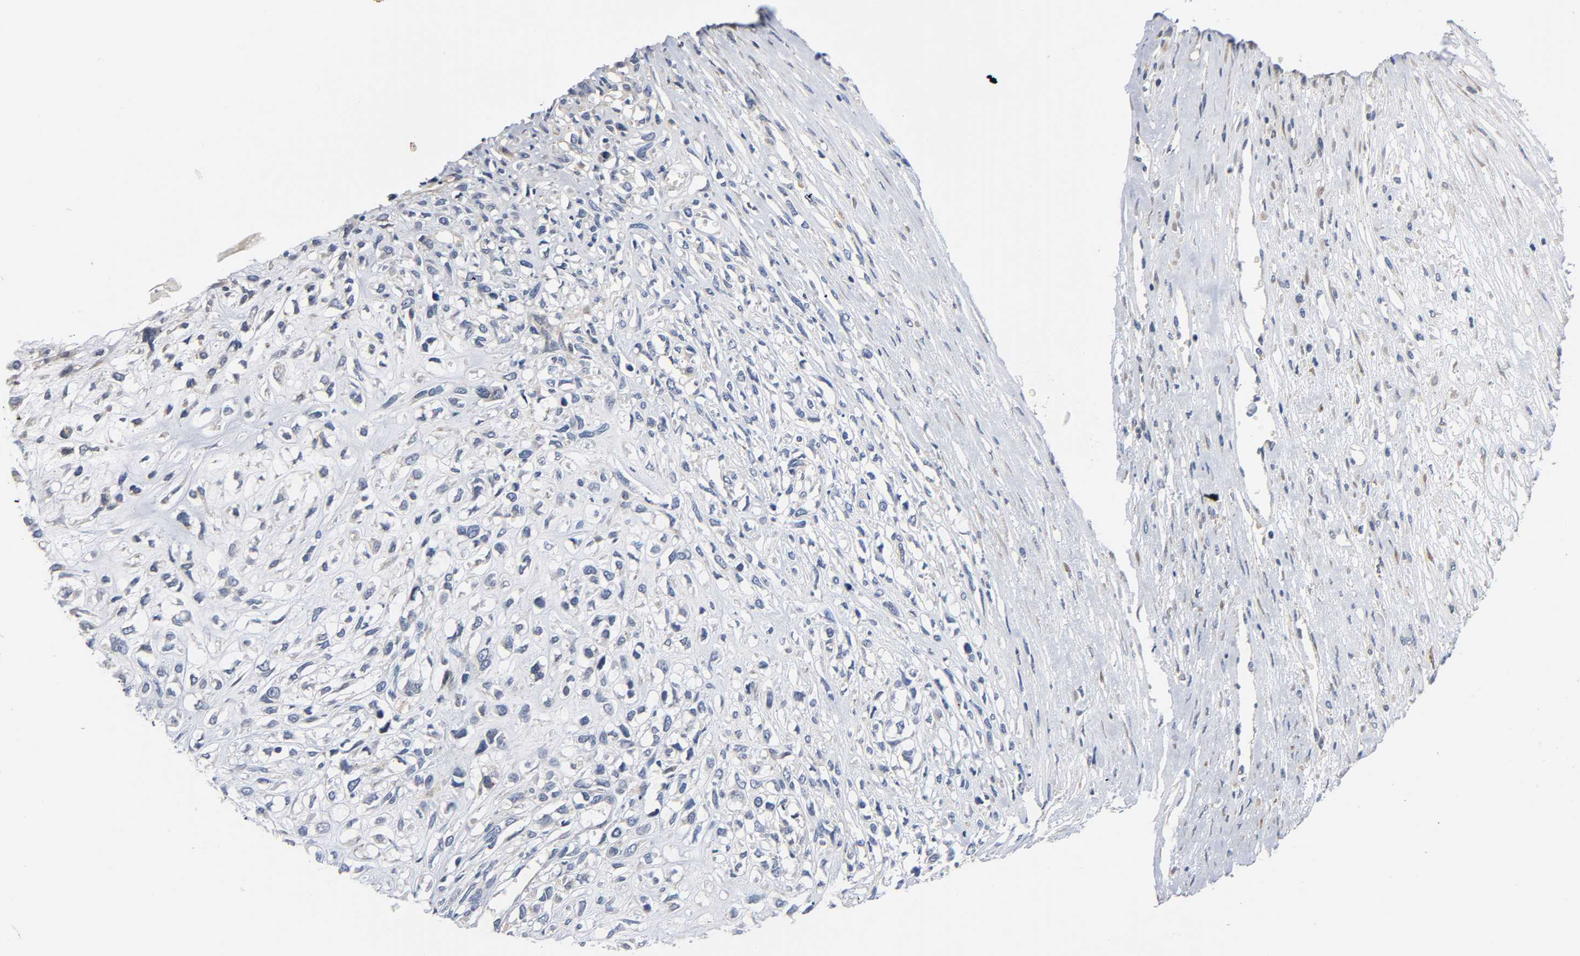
{"staining": {"intensity": "negative", "quantity": "none", "location": "none"}, "tissue": "head and neck cancer", "cell_type": "Tumor cells", "image_type": "cancer", "snomed": [{"axis": "morphology", "description": "Necrosis, NOS"}, {"axis": "morphology", "description": "Neoplasm, malignant, NOS"}, {"axis": "topography", "description": "Salivary gland"}, {"axis": "topography", "description": "Head-Neck"}], "caption": "Immunohistochemical staining of malignant neoplasm (head and neck) exhibits no significant expression in tumor cells.", "gene": "ASB6", "patient": {"sex": "male", "age": 43}}